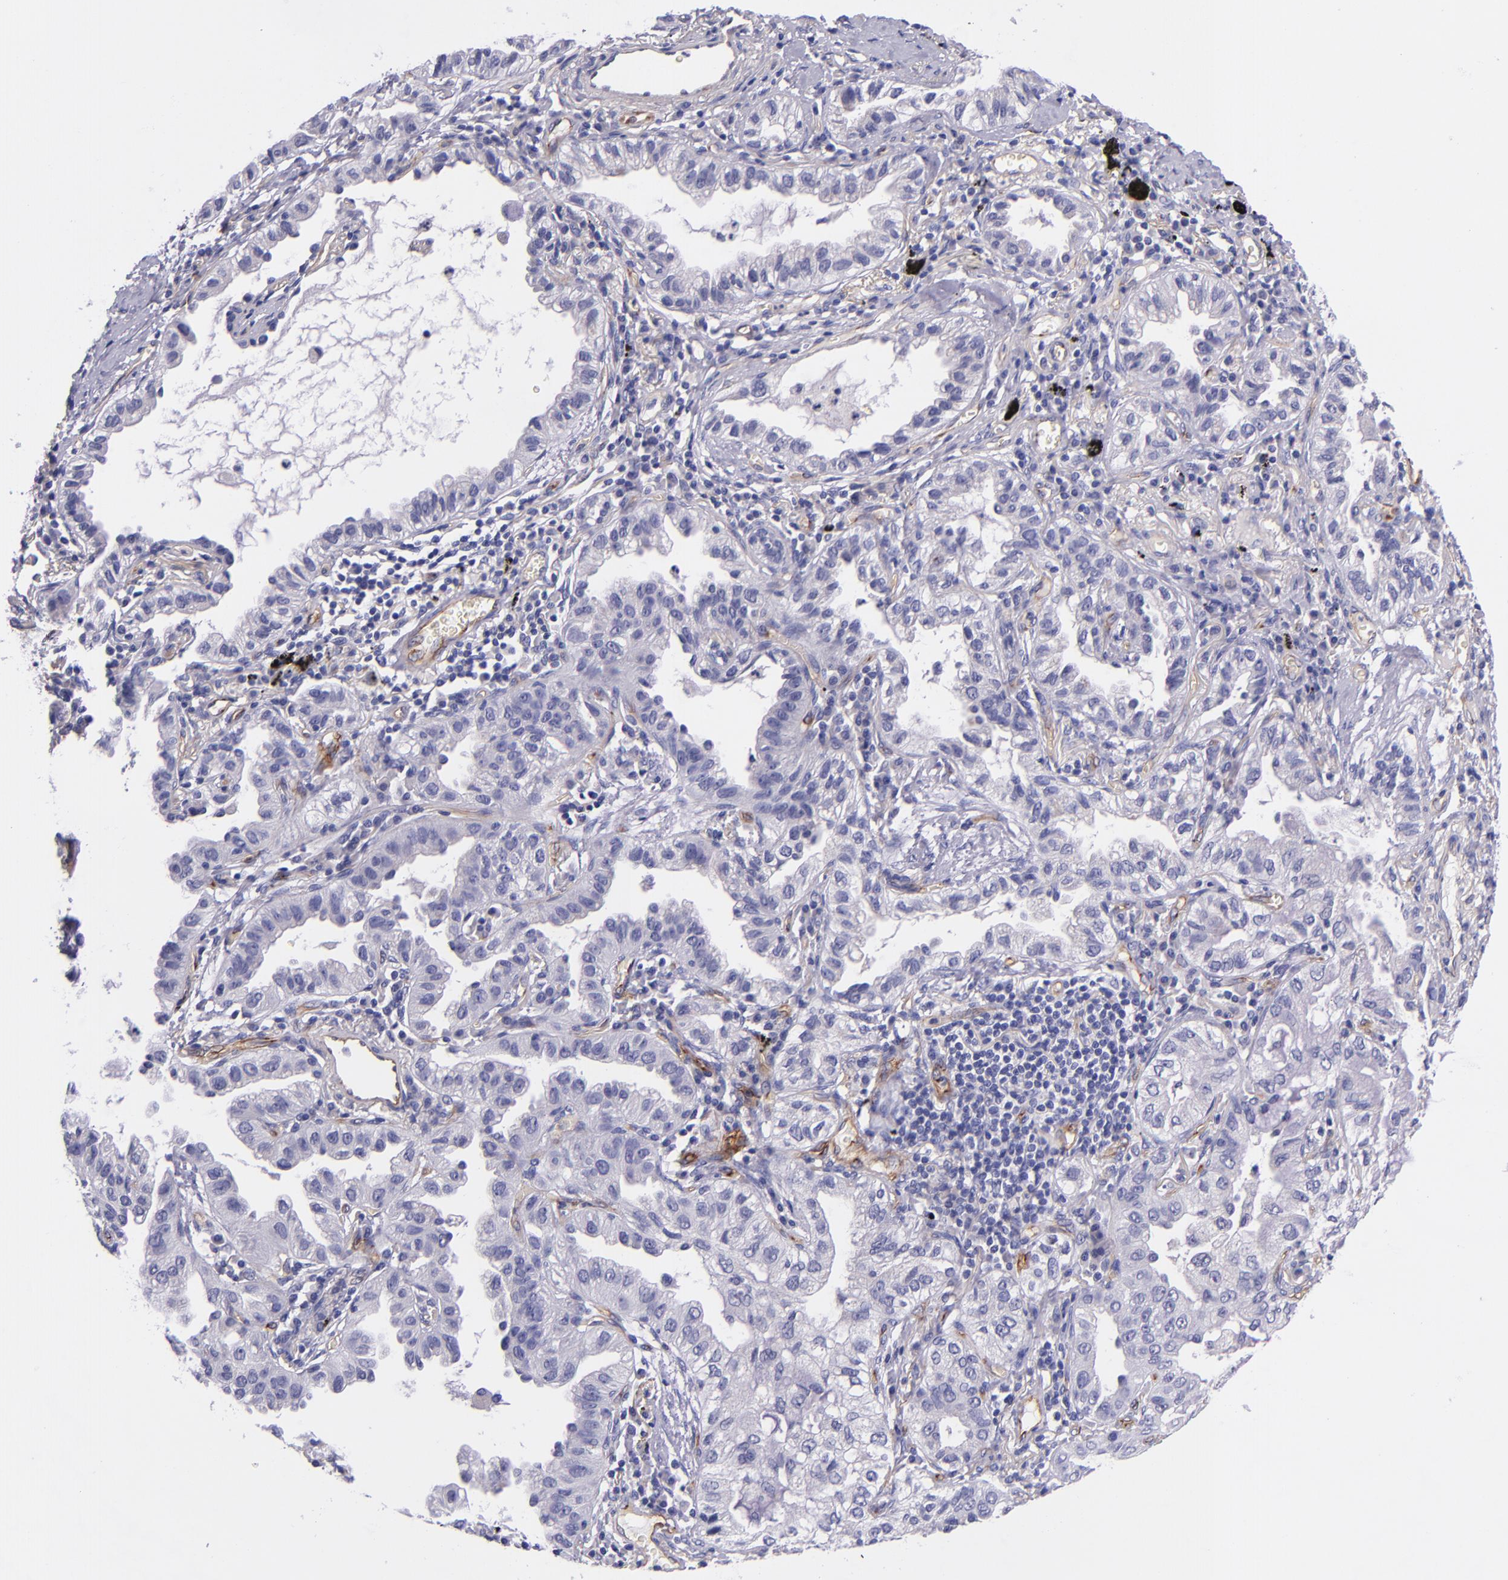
{"staining": {"intensity": "negative", "quantity": "none", "location": "none"}, "tissue": "lung cancer", "cell_type": "Tumor cells", "image_type": "cancer", "snomed": [{"axis": "morphology", "description": "Adenocarcinoma, NOS"}, {"axis": "topography", "description": "Lung"}], "caption": "A micrograph of lung adenocarcinoma stained for a protein reveals no brown staining in tumor cells. Brightfield microscopy of IHC stained with DAB (3,3'-diaminobenzidine) (brown) and hematoxylin (blue), captured at high magnification.", "gene": "NOS3", "patient": {"sex": "female", "age": 50}}